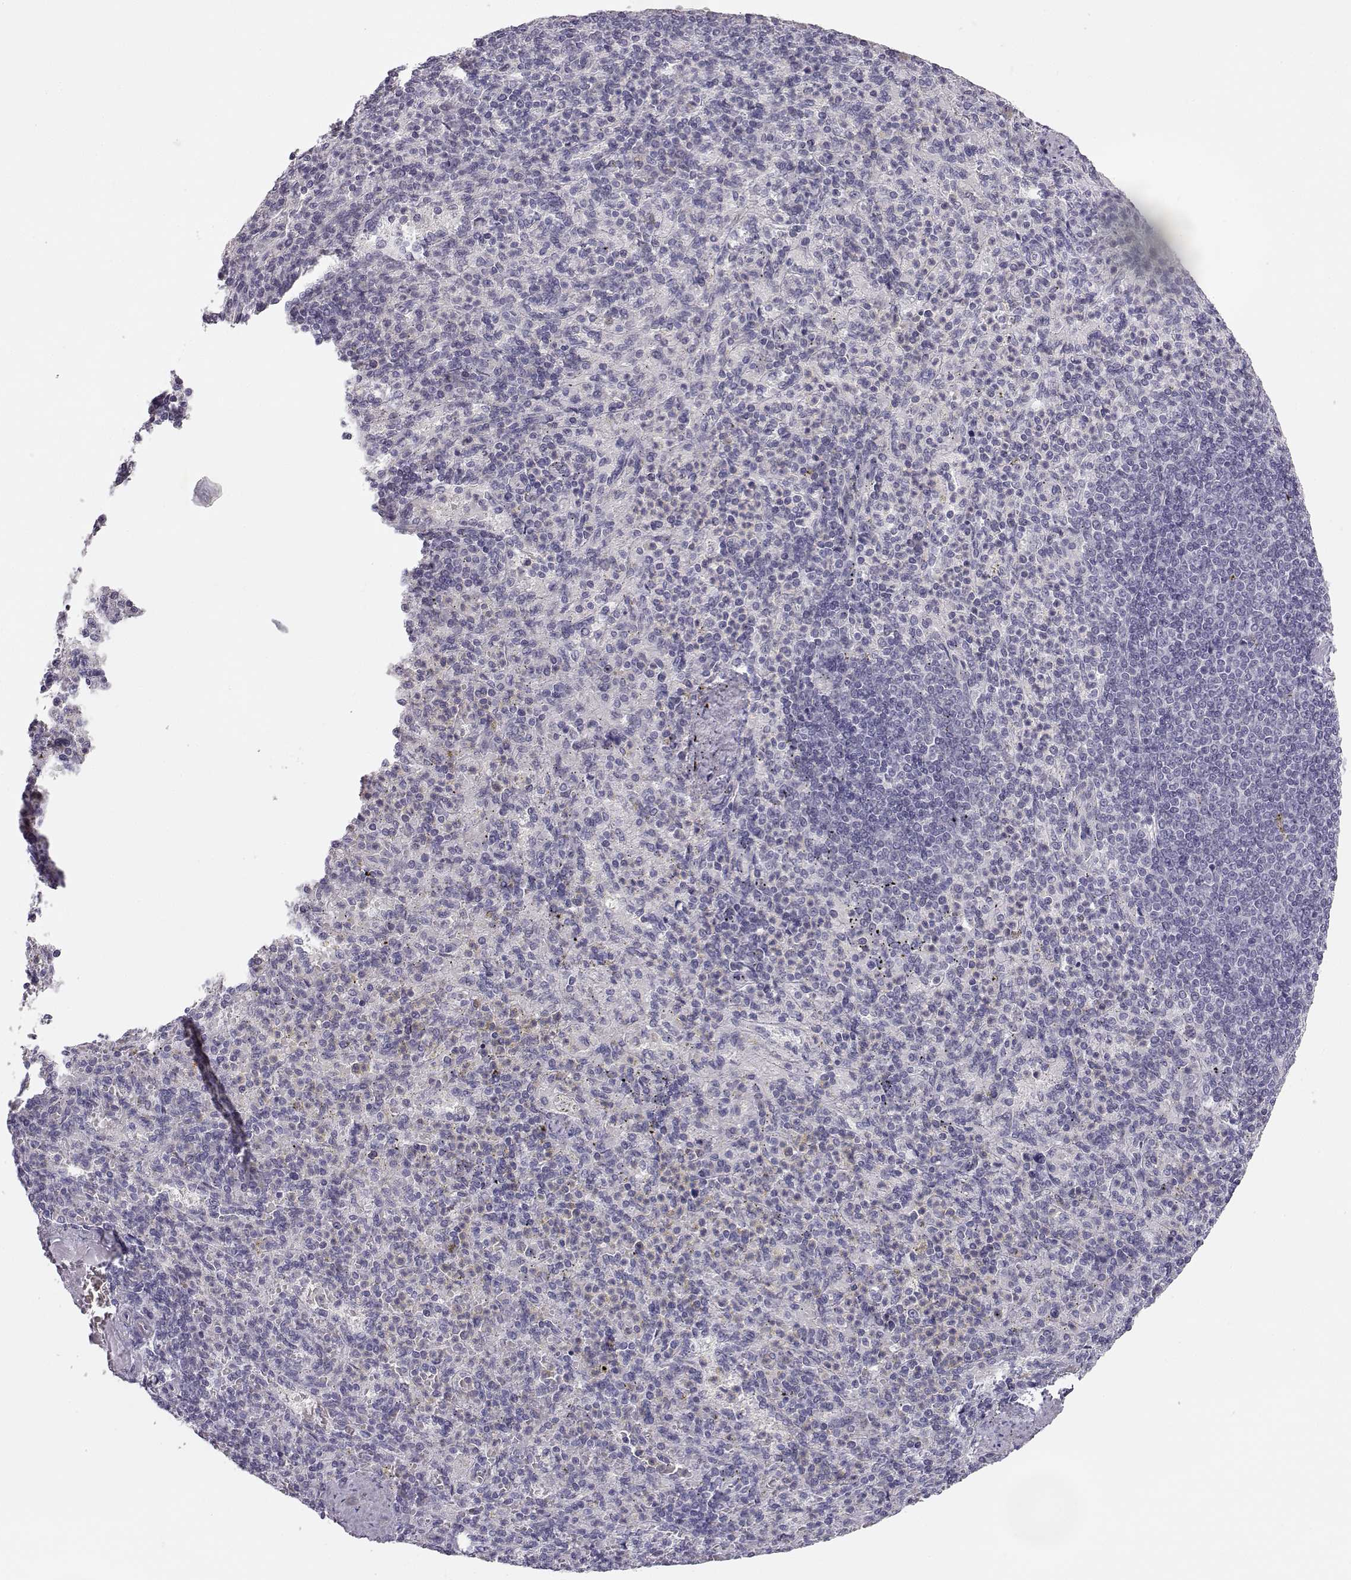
{"staining": {"intensity": "negative", "quantity": "none", "location": "none"}, "tissue": "spleen", "cell_type": "Cells in red pulp", "image_type": "normal", "snomed": [{"axis": "morphology", "description": "Normal tissue, NOS"}, {"axis": "topography", "description": "Spleen"}], "caption": "Immunohistochemistry (IHC) photomicrograph of unremarkable spleen stained for a protein (brown), which displays no expression in cells in red pulp.", "gene": "MYCBPAP", "patient": {"sex": "female", "age": 74}}